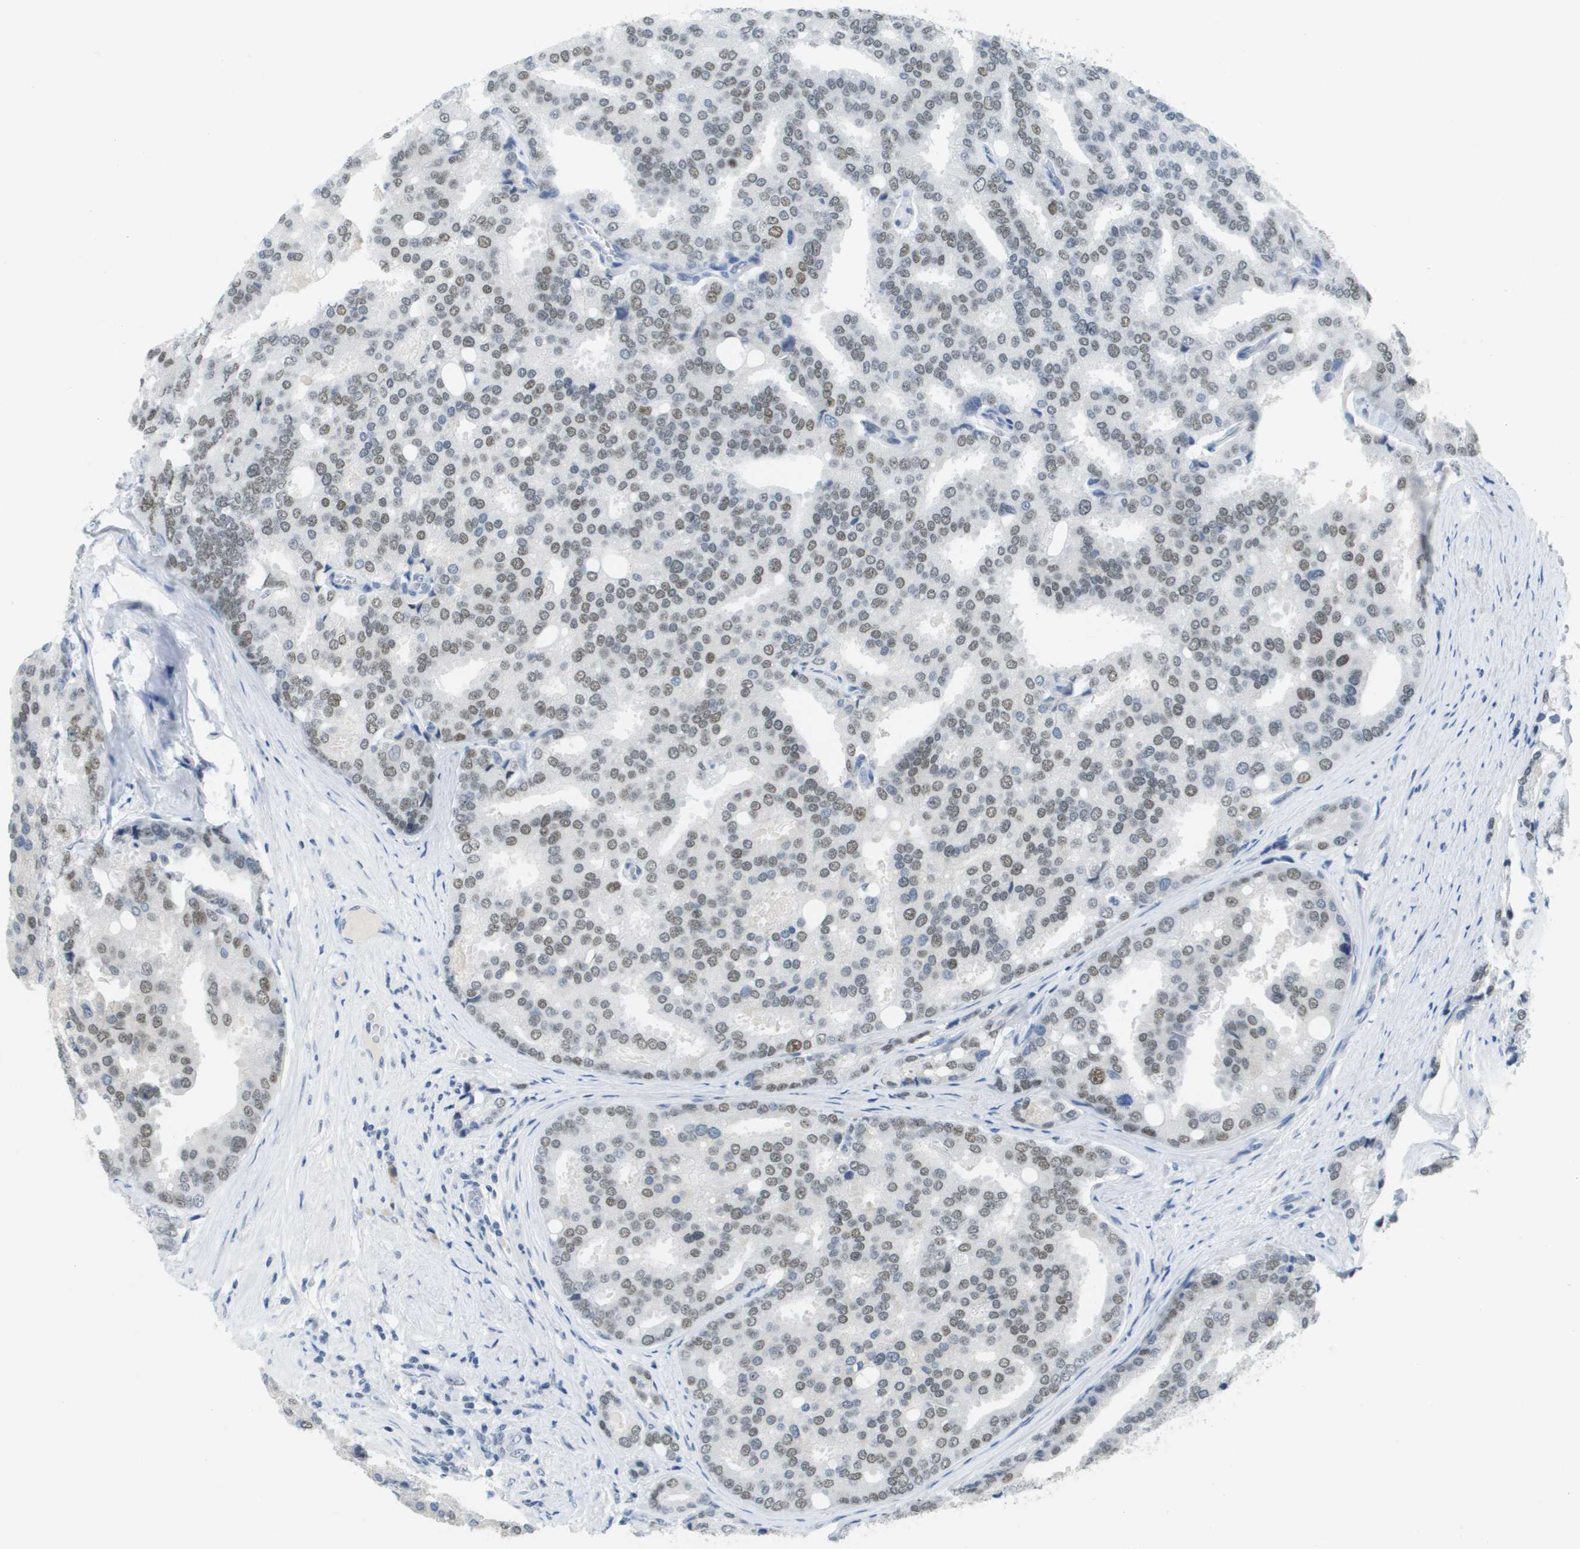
{"staining": {"intensity": "weak", "quantity": "25%-75%", "location": "nuclear"}, "tissue": "prostate cancer", "cell_type": "Tumor cells", "image_type": "cancer", "snomed": [{"axis": "morphology", "description": "Adenocarcinoma, High grade"}, {"axis": "topography", "description": "Prostate"}], "caption": "Human prostate cancer (high-grade adenocarcinoma) stained with a brown dye exhibits weak nuclear positive positivity in approximately 25%-75% of tumor cells.", "gene": "TP53RK", "patient": {"sex": "male", "age": 50}}